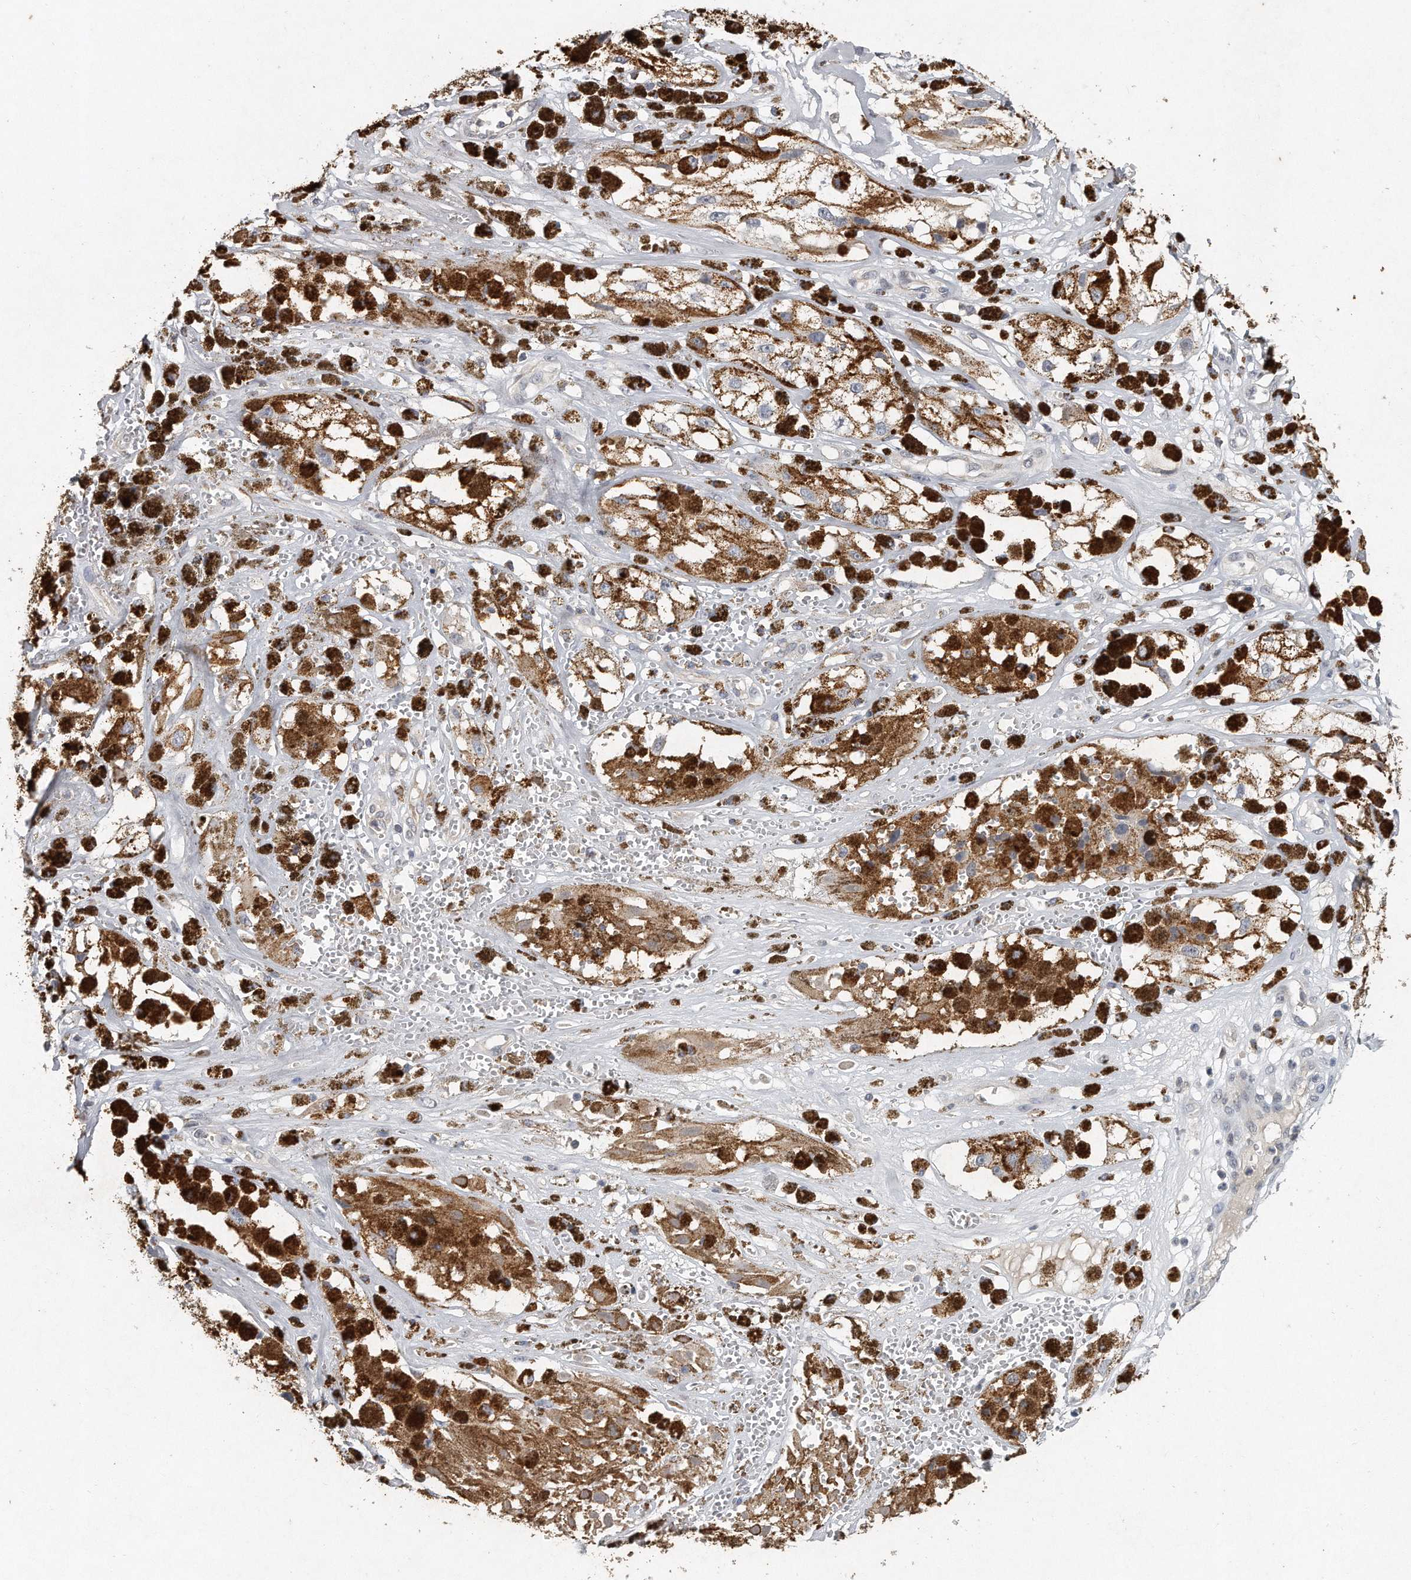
{"staining": {"intensity": "moderate", "quantity": ">75%", "location": "cytoplasmic/membranous"}, "tissue": "melanoma", "cell_type": "Tumor cells", "image_type": "cancer", "snomed": [{"axis": "morphology", "description": "Malignant melanoma, NOS"}, {"axis": "topography", "description": "Skin"}], "caption": "A micrograph showing moderate cytoplasmic/membranous expression in about >75% of tumor cells in melanoma, as visualized by brown immunohistochemical staining.", "gene": "CAMK1", "patient": {"sex": "male", "age": 88}}